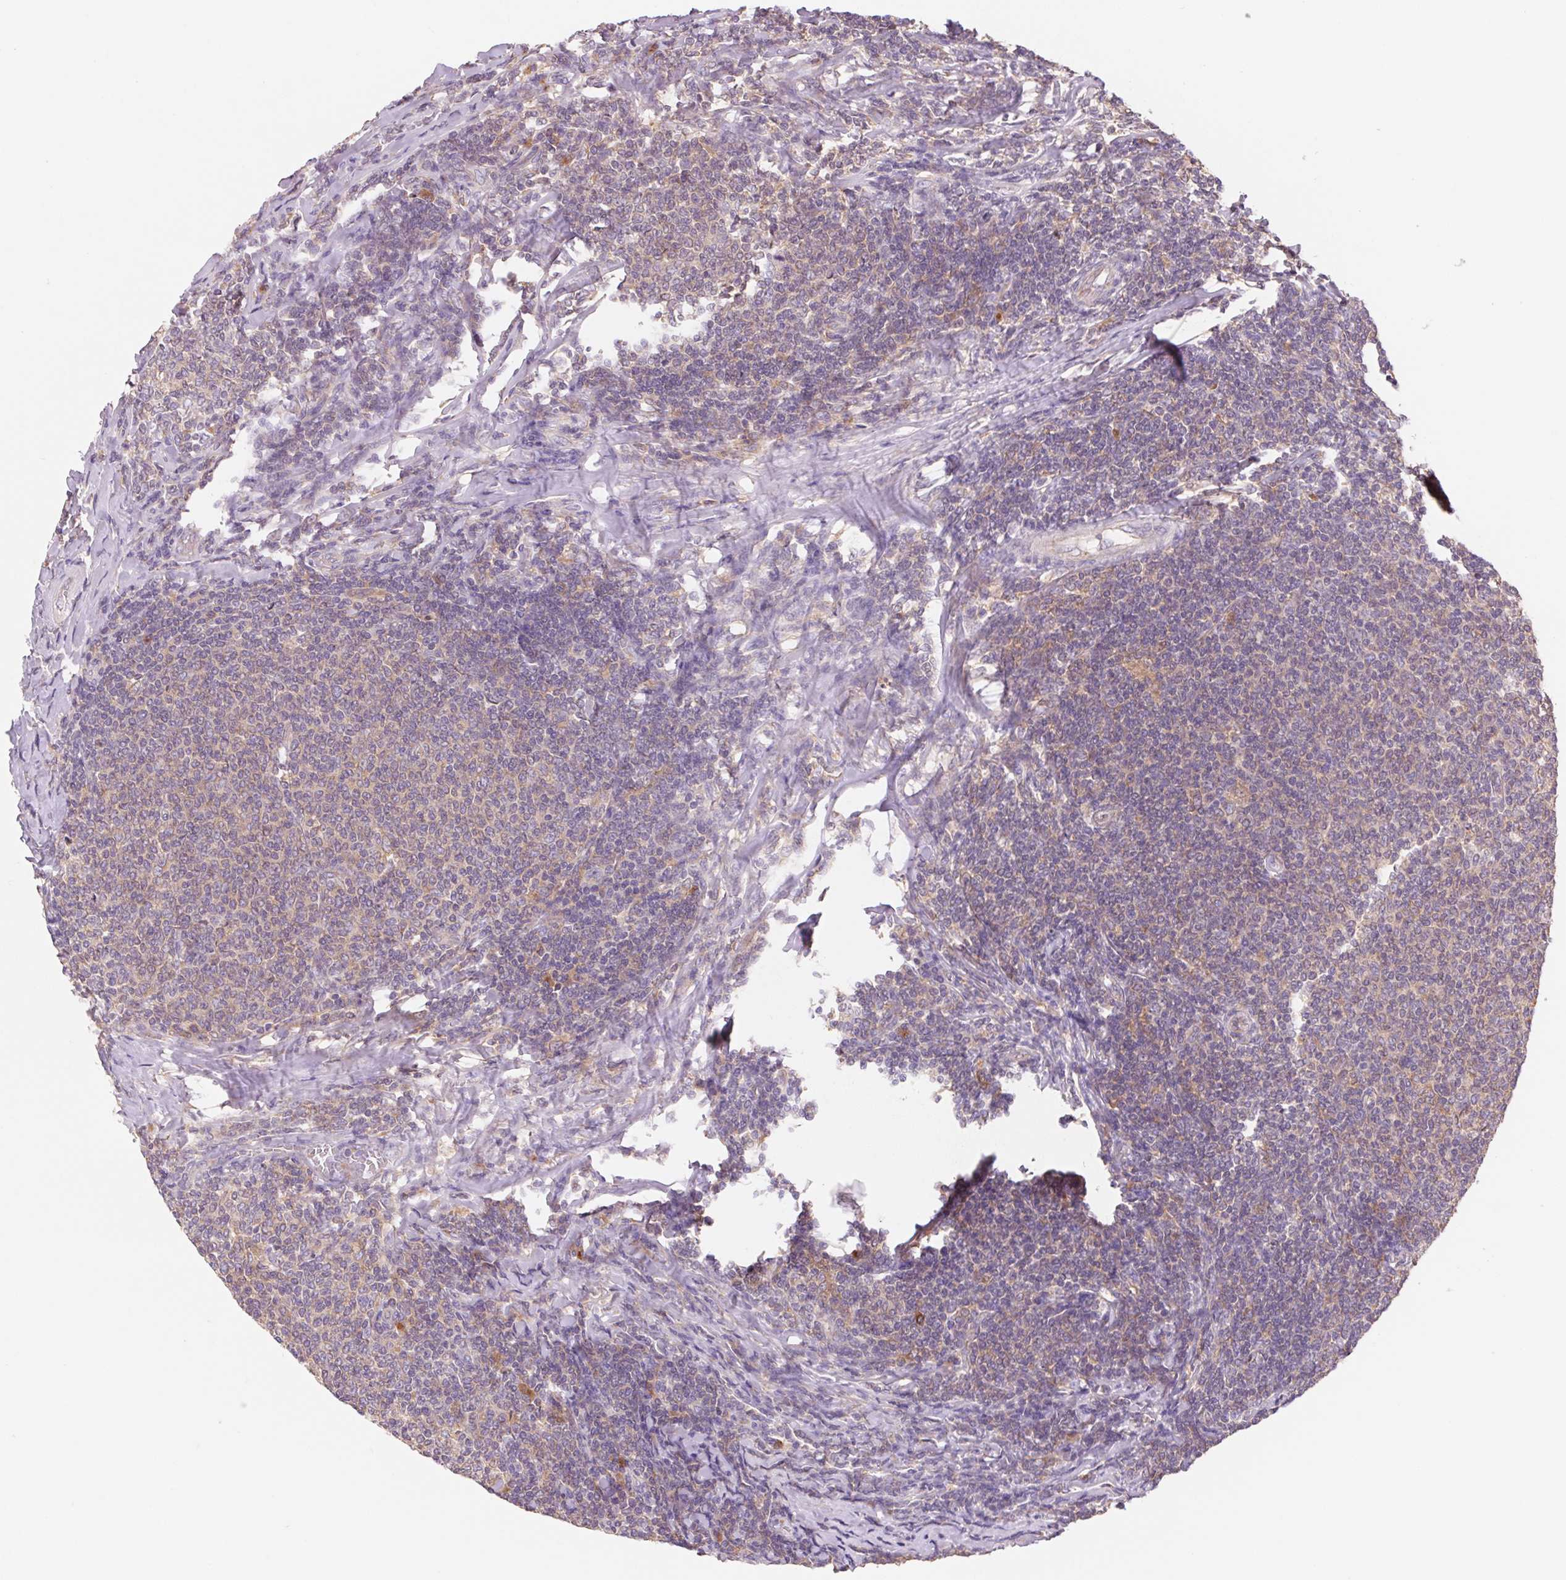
{"staining": {"intensity": "weak", "quantity": "<25%", "location": "cytoplasmic/membranous"}, "tissue": "lymphoma", "cell_type": "Tumor cells", "image_type": "cancer", "snomed": [{"axis": "morphology", "description": "Malignant lymphoma, non-Hodgkin's type, Low grade"}, {"axis": "topography", "description": "Lymph node"}], "caption": "DAB immunohistochemical staining of human lymphoma shows no significant expression in tumor cells. (DAB (3,3'-diaminobenzidine) immunohistochemistry (IHC) with hematoxylin counter stain).", "gene": "RAB1A", "patient": {"sex": "male", "age": 52}}